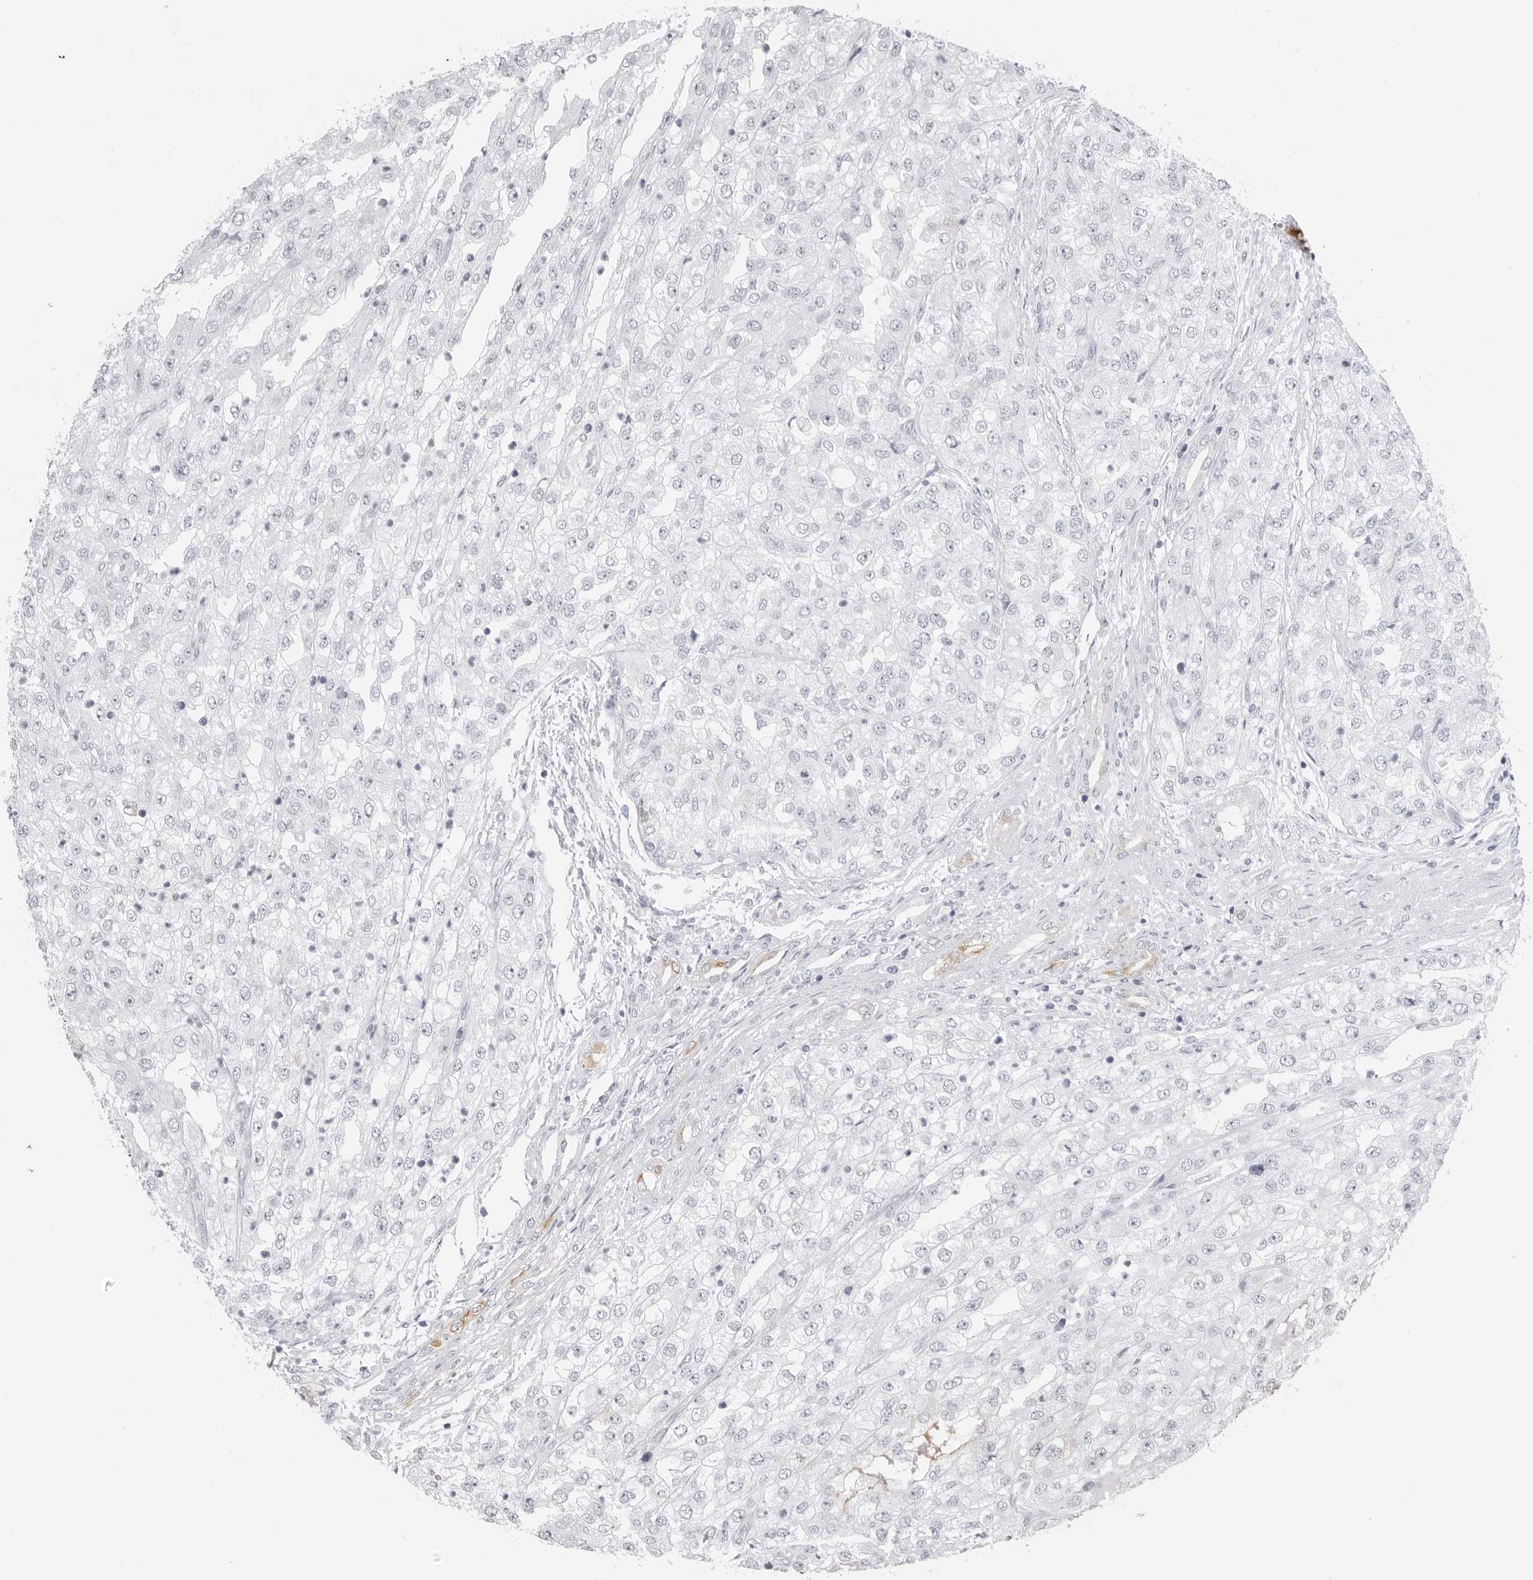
{"staining": {"intensity": "negative", "quantity": "none", "location": "none"}, "tissue": "renal cancer", "cell_type": "Tumor cells", "image_type": "cancer", "snomed": [{"axis": "morphology", "description": "Adenocarcinoma, NOS"}, {"axis": "topography", "description": "Kidney"}], "caption": "The photomicrograph shows no significant staining in tumor cells of renal cancer (adenocarcinoma).", "gene": "SERPINF2", "patient": {"sex": "female", "age": 54}}